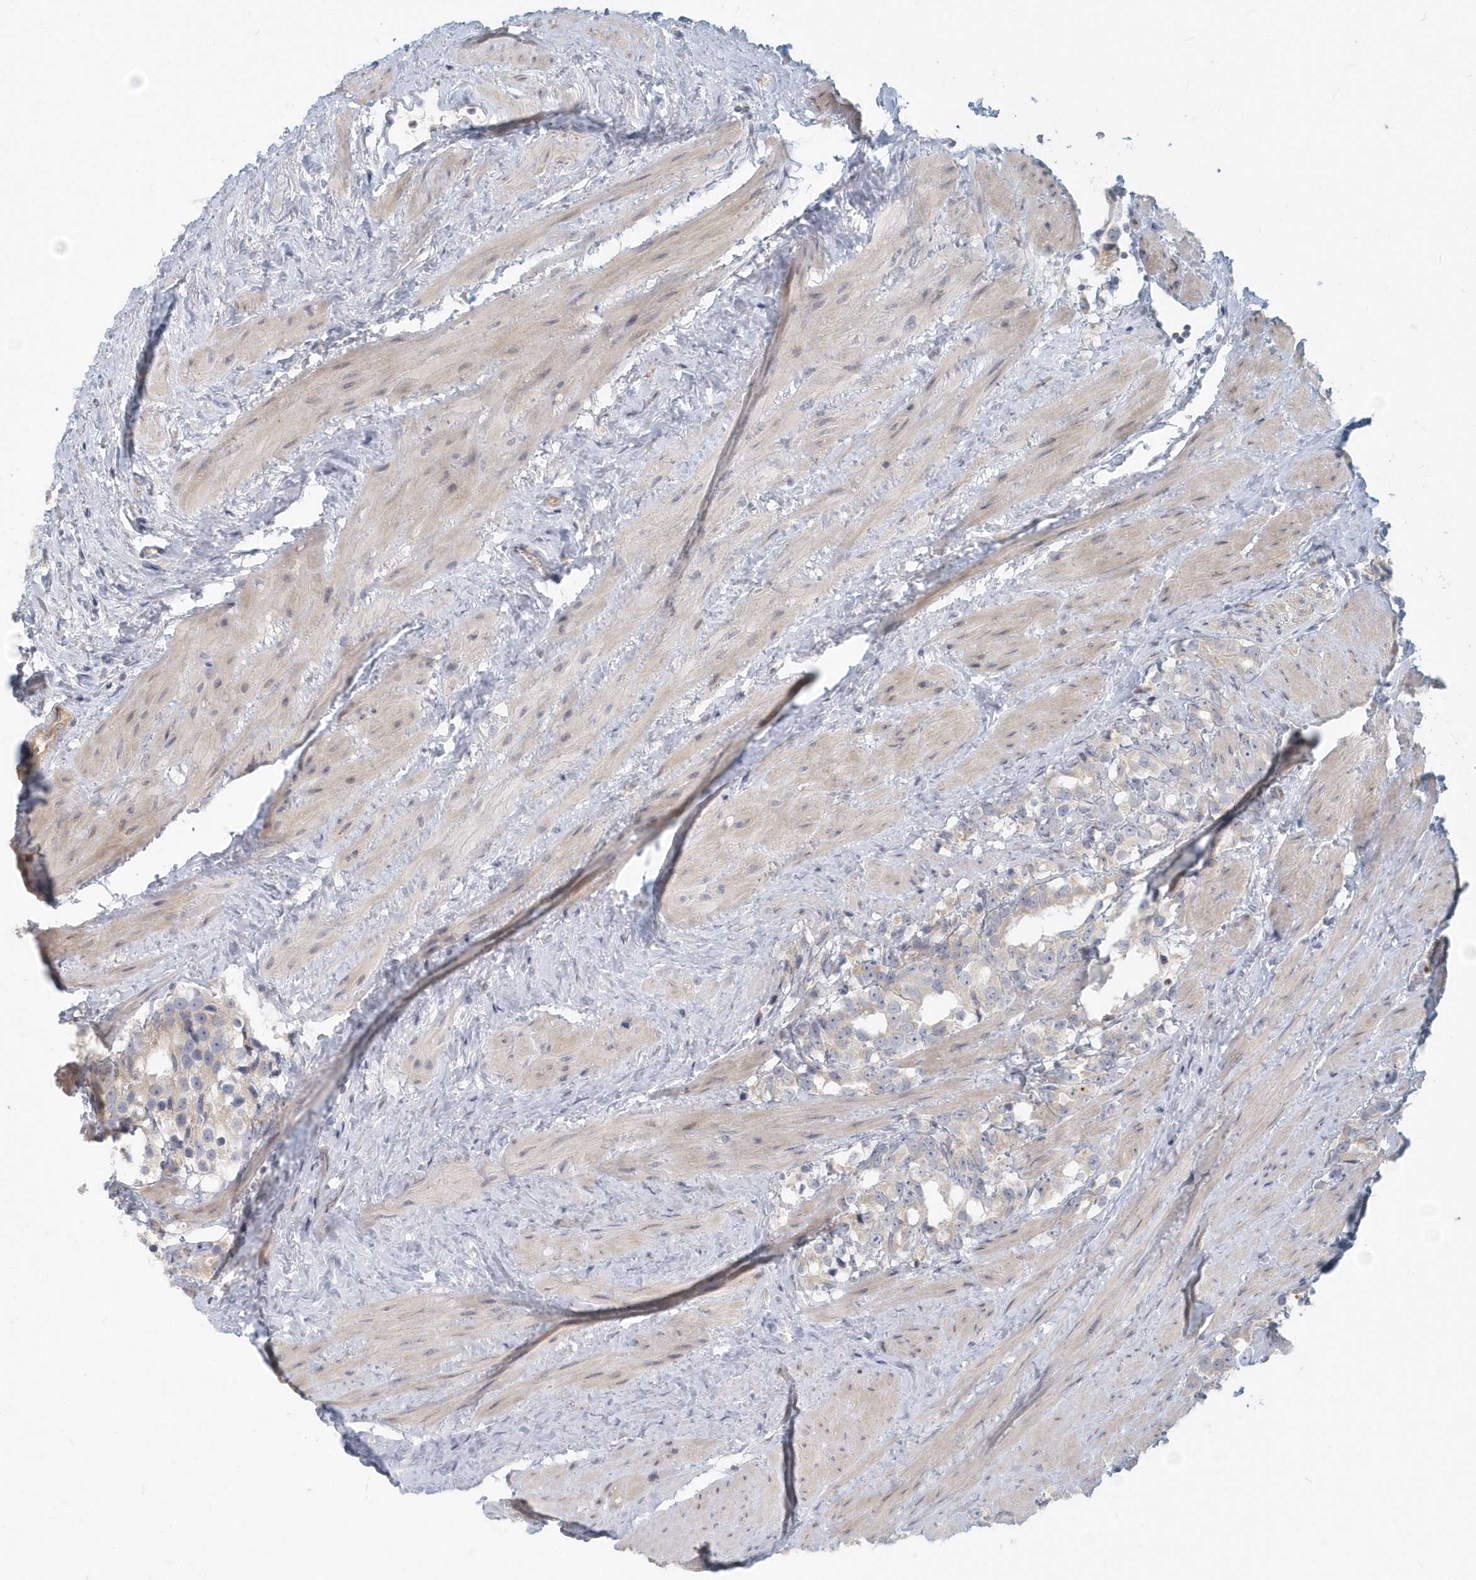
{"staining": {"intensity": "weak", "quantity": "<25%", "location": "cytoplasmic/membranous"}, "tissue": "prostate cancer", "cell_type": "Tumor cells", "image_type": "cancer", "snomed": [{"axis": "morphology", "description": "Adenocarcinoma, NOS"}, {"axis": "topography", "description": "Prostate"}], "caption": "IHC image of neoplastic tissue: prostate cancer (adenocarcinoma) stained with DAB (3,3'-diaminobenzidine) shows no significant protein staining in tumor cells.", "gene": "NAPB", "patient": {"sex": "male", "age": 79}}